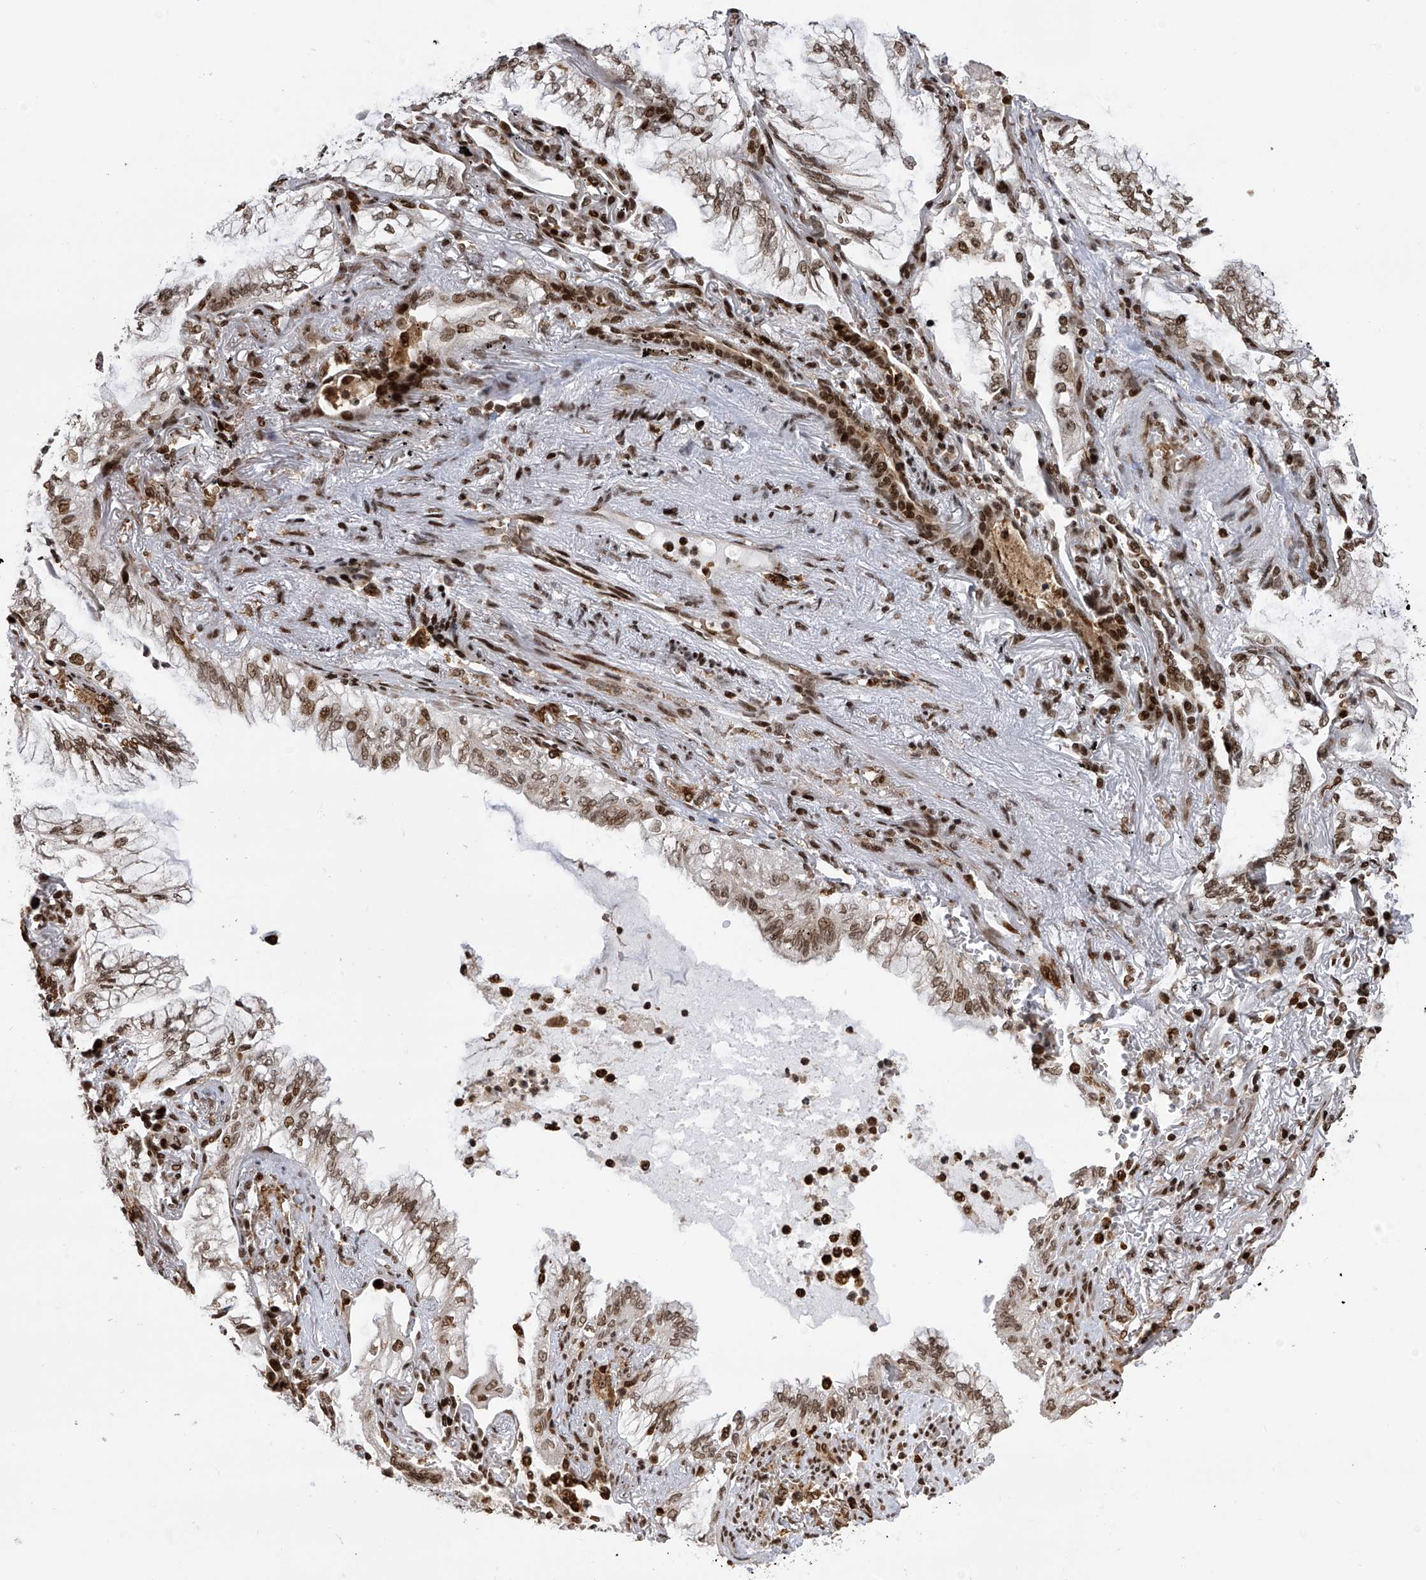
{"staining": {"intensity": "moderate", "quantity": ">75%", "location": "nuclear"}, "tissue": "lung cancer", "cell_type": "Tumor cells", "image_type": "cancer", "snomed": [{"axis": "morphology", "description": "Adenocarcinoma, NOS"}, {"axis": "topography", "description": "Lung"}], "caption": "Adenocarcinoma (lung) stained with a brown dye exhibits moderate nuclear positive positivity in approximately >75% of tumor cells.", "gene": "PAK1IP1", "patient": {"sex": "female", "age": 70}}